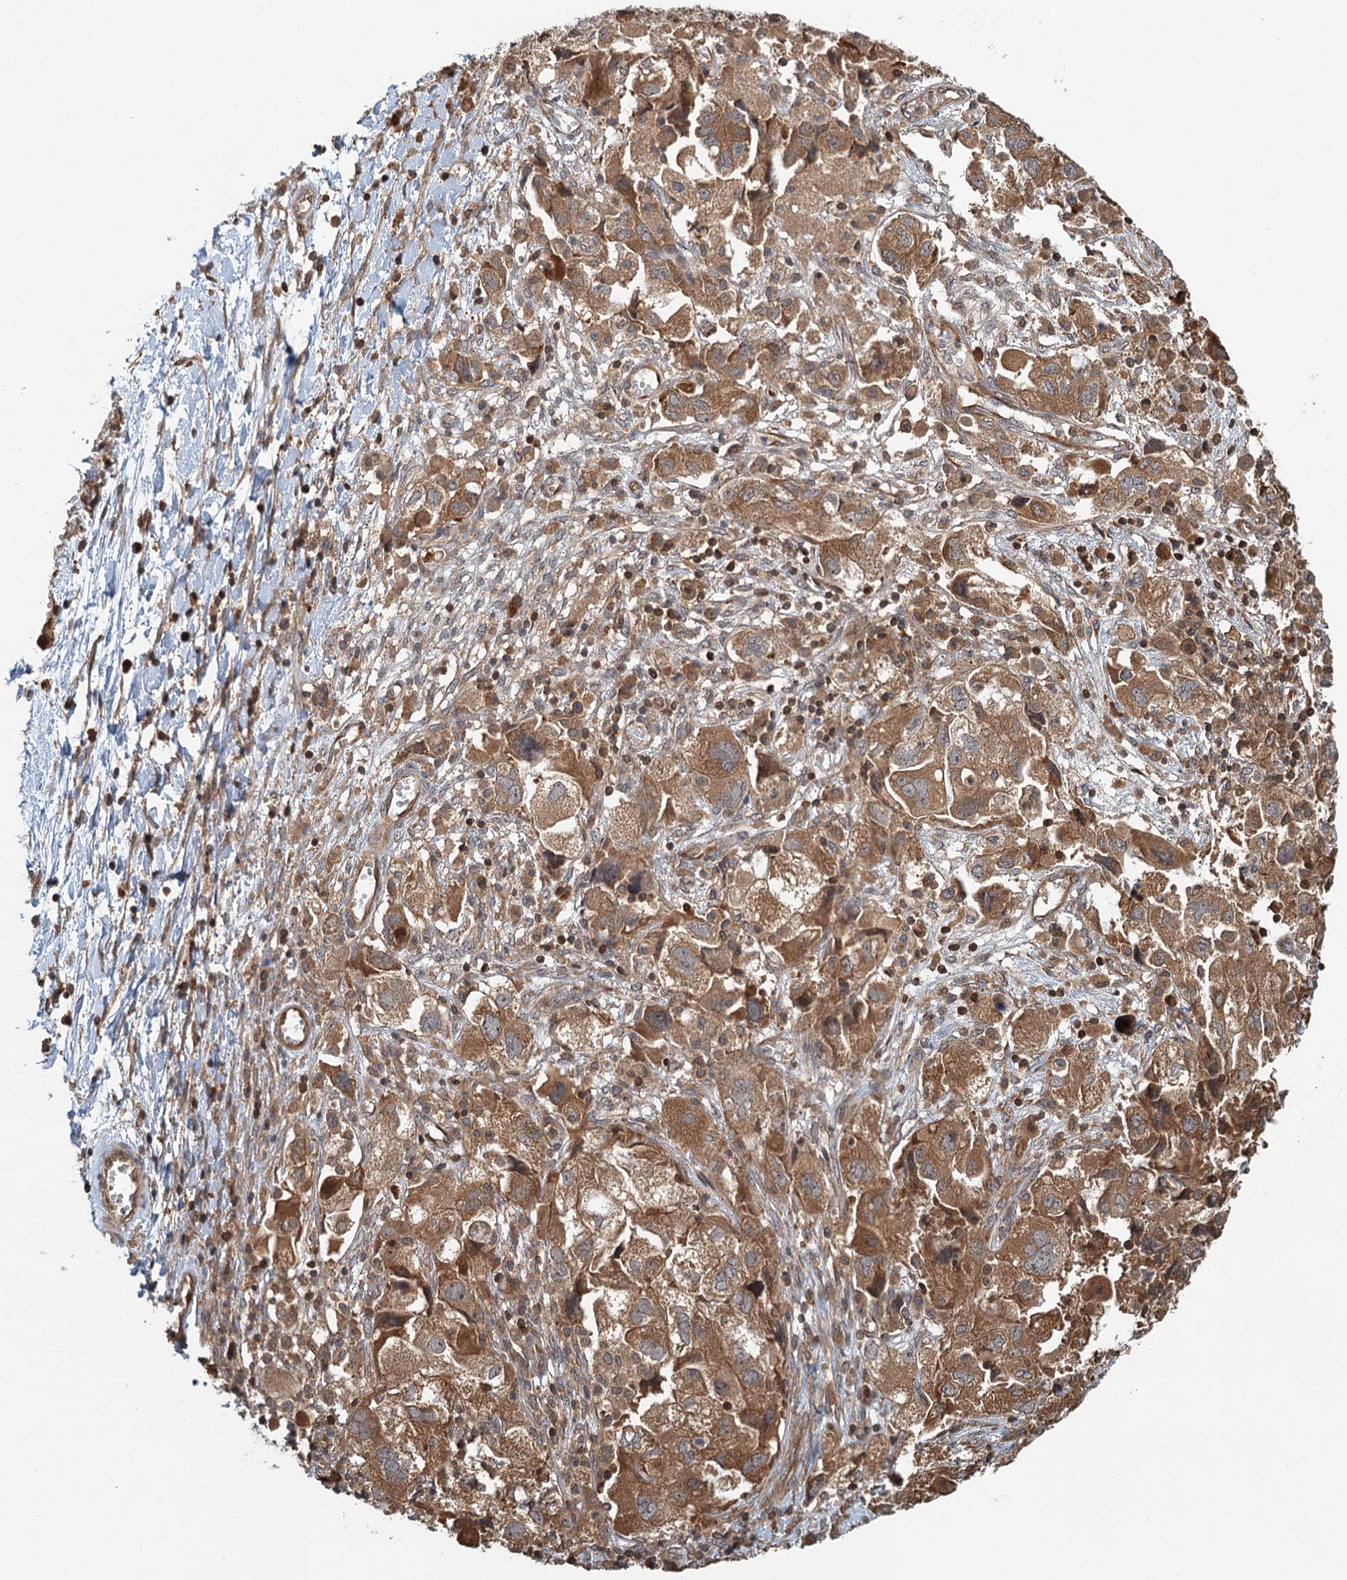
{"staining": {"intensity": "moderate", "quantity": ">75%", "location": "cytoplasmic/membranous"}, "tissue": "ovarian cancer", "cell_type": "Tumor cells", "image_type": "cancer", "snomed": [{"axis": "morphology", "description": "Carcinoma, NOS"}, {"axis": "morphology", "description": "Cystadenocarcinoma, serous, NOS"}, {"axis": "topography", "description": "Ovary"}], "caption": "High-power microscopy captured an immunohistochemistry (IHC) micrograph of ovarian serous cystadenocarcinoma, revealing moderate cytoplasmic/membranous expression in about >75% of tumor cells.", "gene": "ZNF527", "patient": {"sex": "female", "age": 69}}